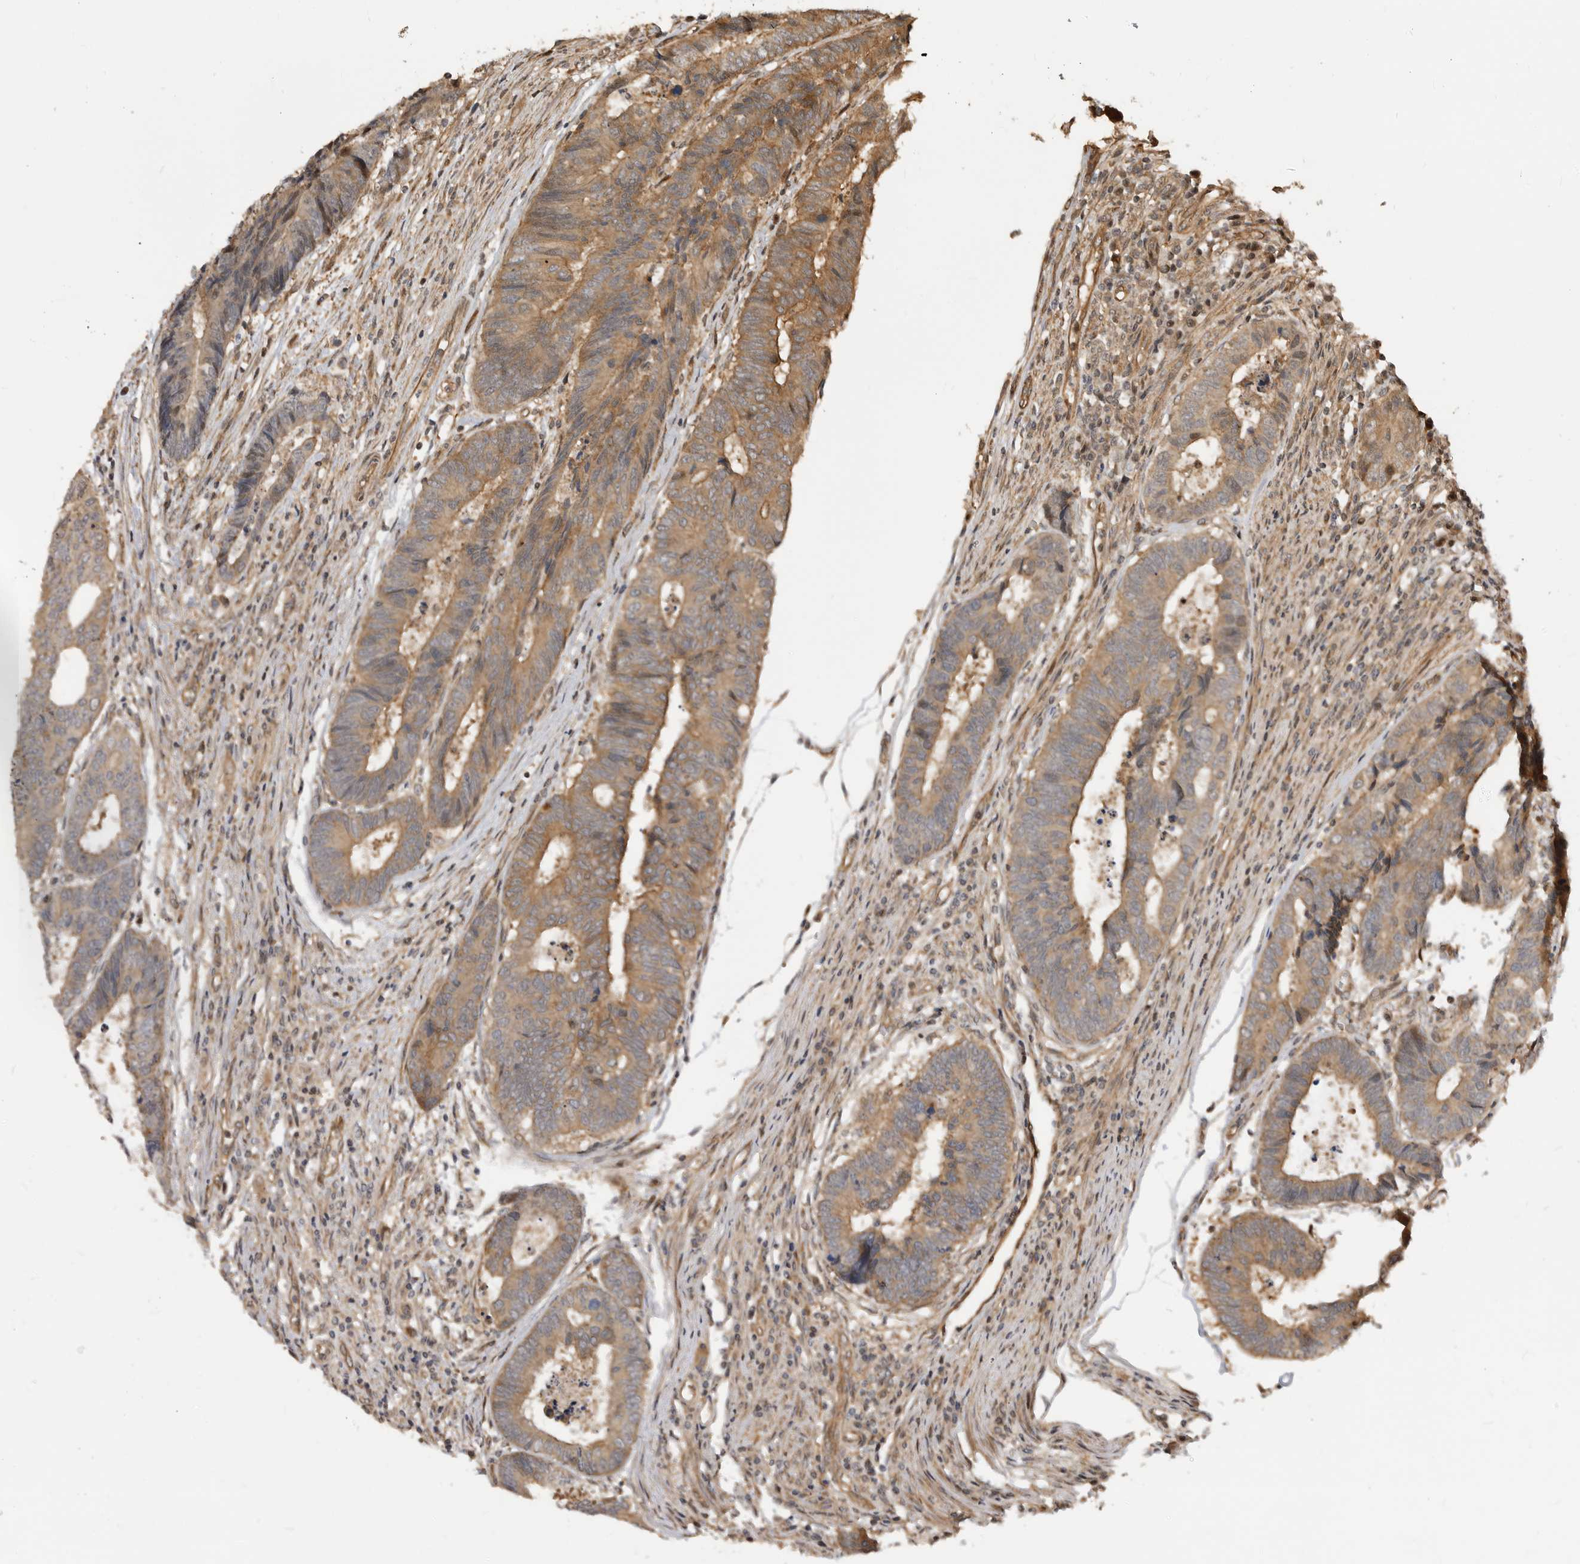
{"staining": {"intensity": "moderate", "quantity": ">75%", "location": "cytoplasmic/membranous"}, "tissue": "colorectal cancer", "cell_type": "Tumor cells", "image_type": "cancer", "snomed": [{"axis": "morphology", "description": "Adenocarcinoma, NOS"}, {"axis": "topography", "description": "Rectum"}], "caption": "Protein positivity by IHC reveals moderate cytoplasmic/membranous positivity in approximately >75% of tumor cells in colorectal cancer.", "gene": "ADPRS", "patient": {"sex": "male", "age": 84}}